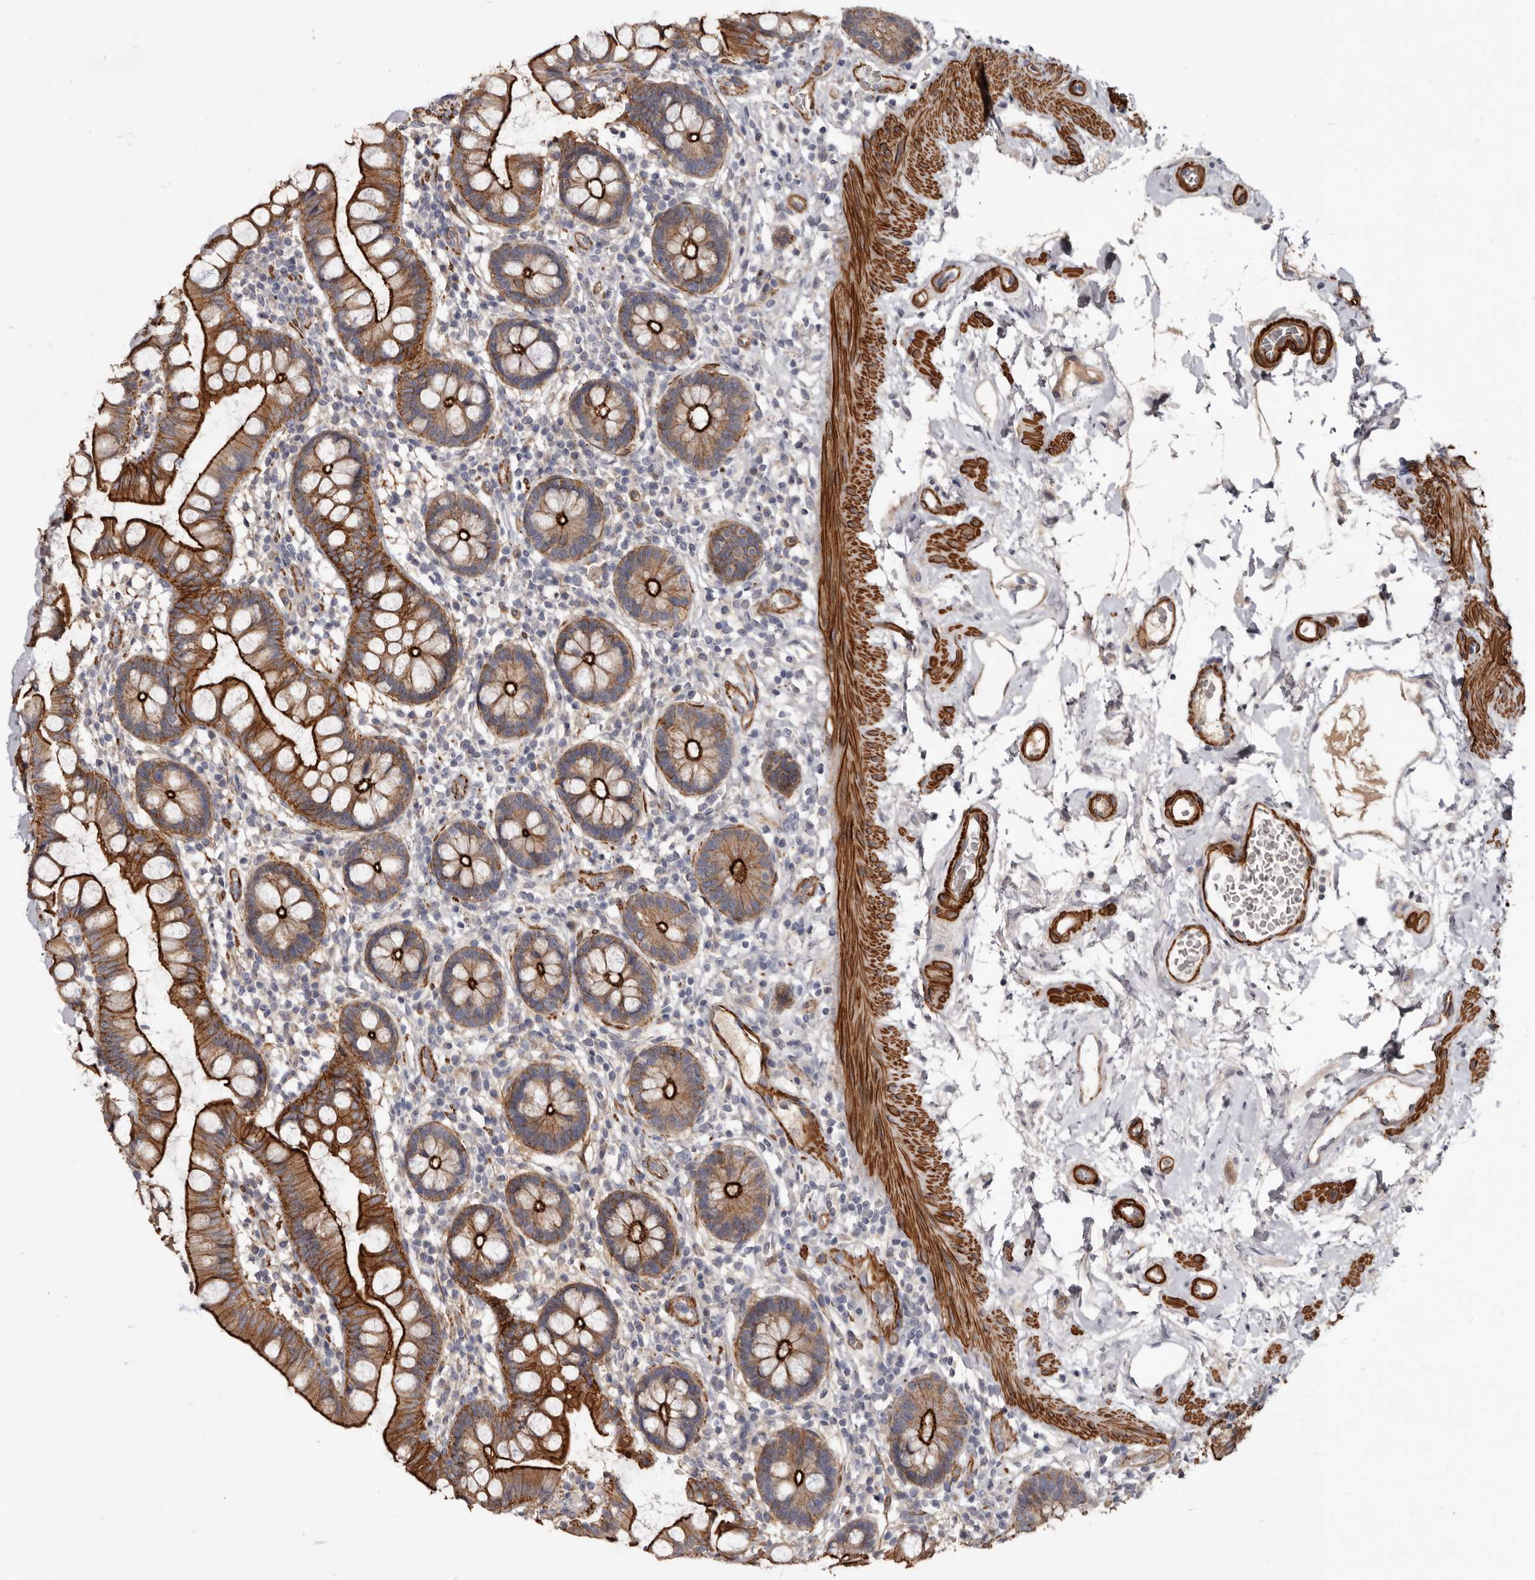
{"staining": {"intensity": "strong", "quantity": ">75%", "location": "cytoplasmic/membranous"}, "tissue": "small intestine", "cell_type": "Glandular cells", "image_type": "normal", "snomed": [{"axis": "morphology", "description": "Normal tissue, NOS"}, {"axis": "topography", "description": "Small intestine"}], "caption": "The image displays staining of unremarkable small intestine, revealing strong cytoplasmic/membranous protein expression (brown color) within glandular cells.", "gene": "CGN", "patient": {"sex": "female", "age": 84}}